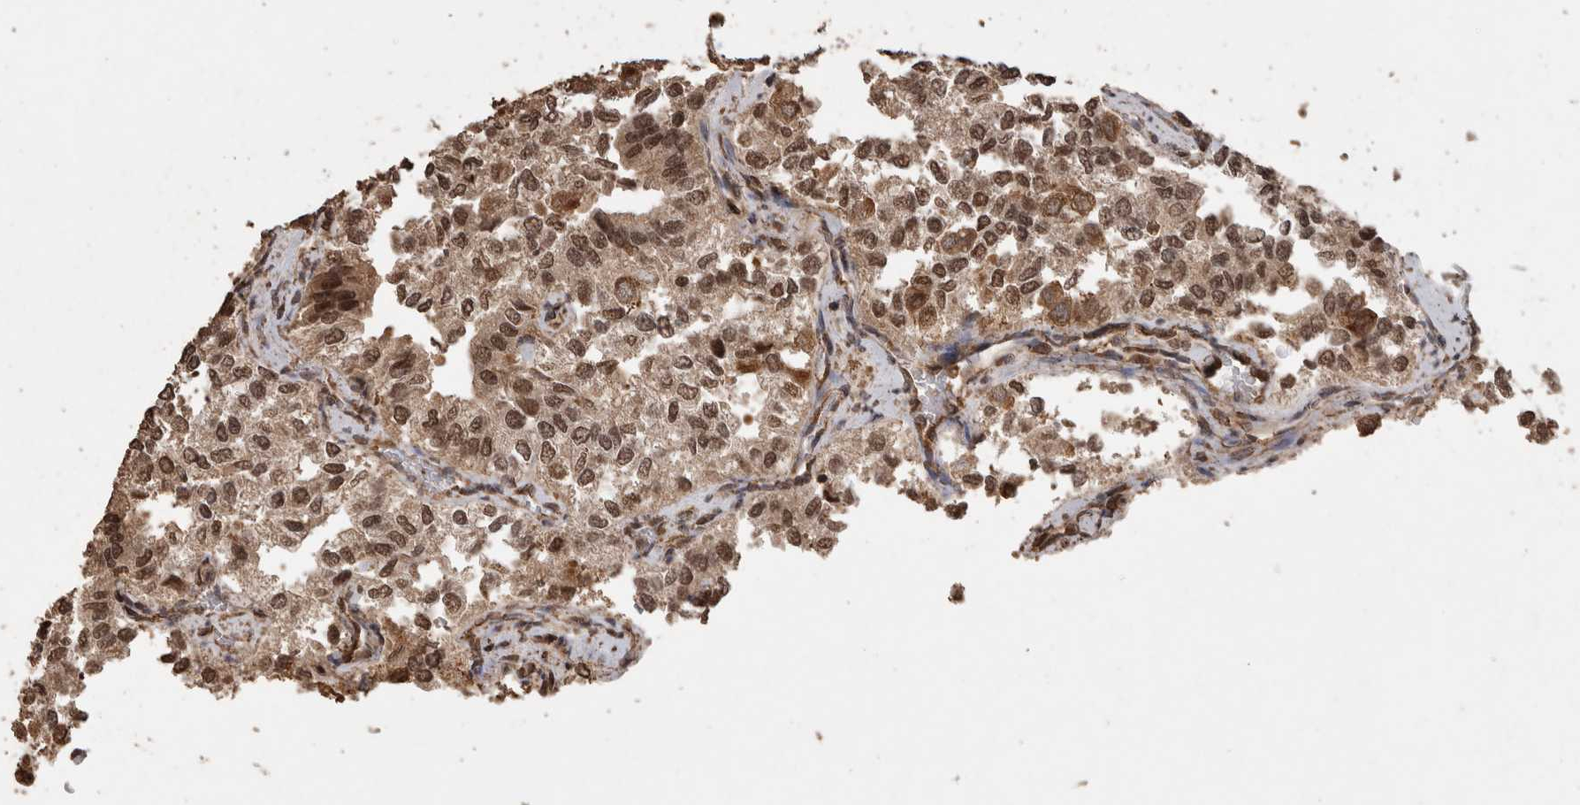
{"staining": {"intensity": "moderate", "quantity": ">75%", "location": "cytoplasmic/membranous,nuclear"}, "tissue": "thyroid cancer", "cell_type": "Tumor cells", "image_type": "cancer", "snomed": [{"axis": "morphology", "description": "Follicular adenoma carcinoma, NOS"}, {"axis": "topography", "description": "Thyroid gland"}], "caption": "Thyroid follicular adenoma carcinoma was stained to show a protein in brown. There is medium levels of moderate cytoplasmic/membranous and nuclear expression in approximately >75% of tumor cells.", "gene": "PINK1", "patient": {"sex": "male", "age": 75}}